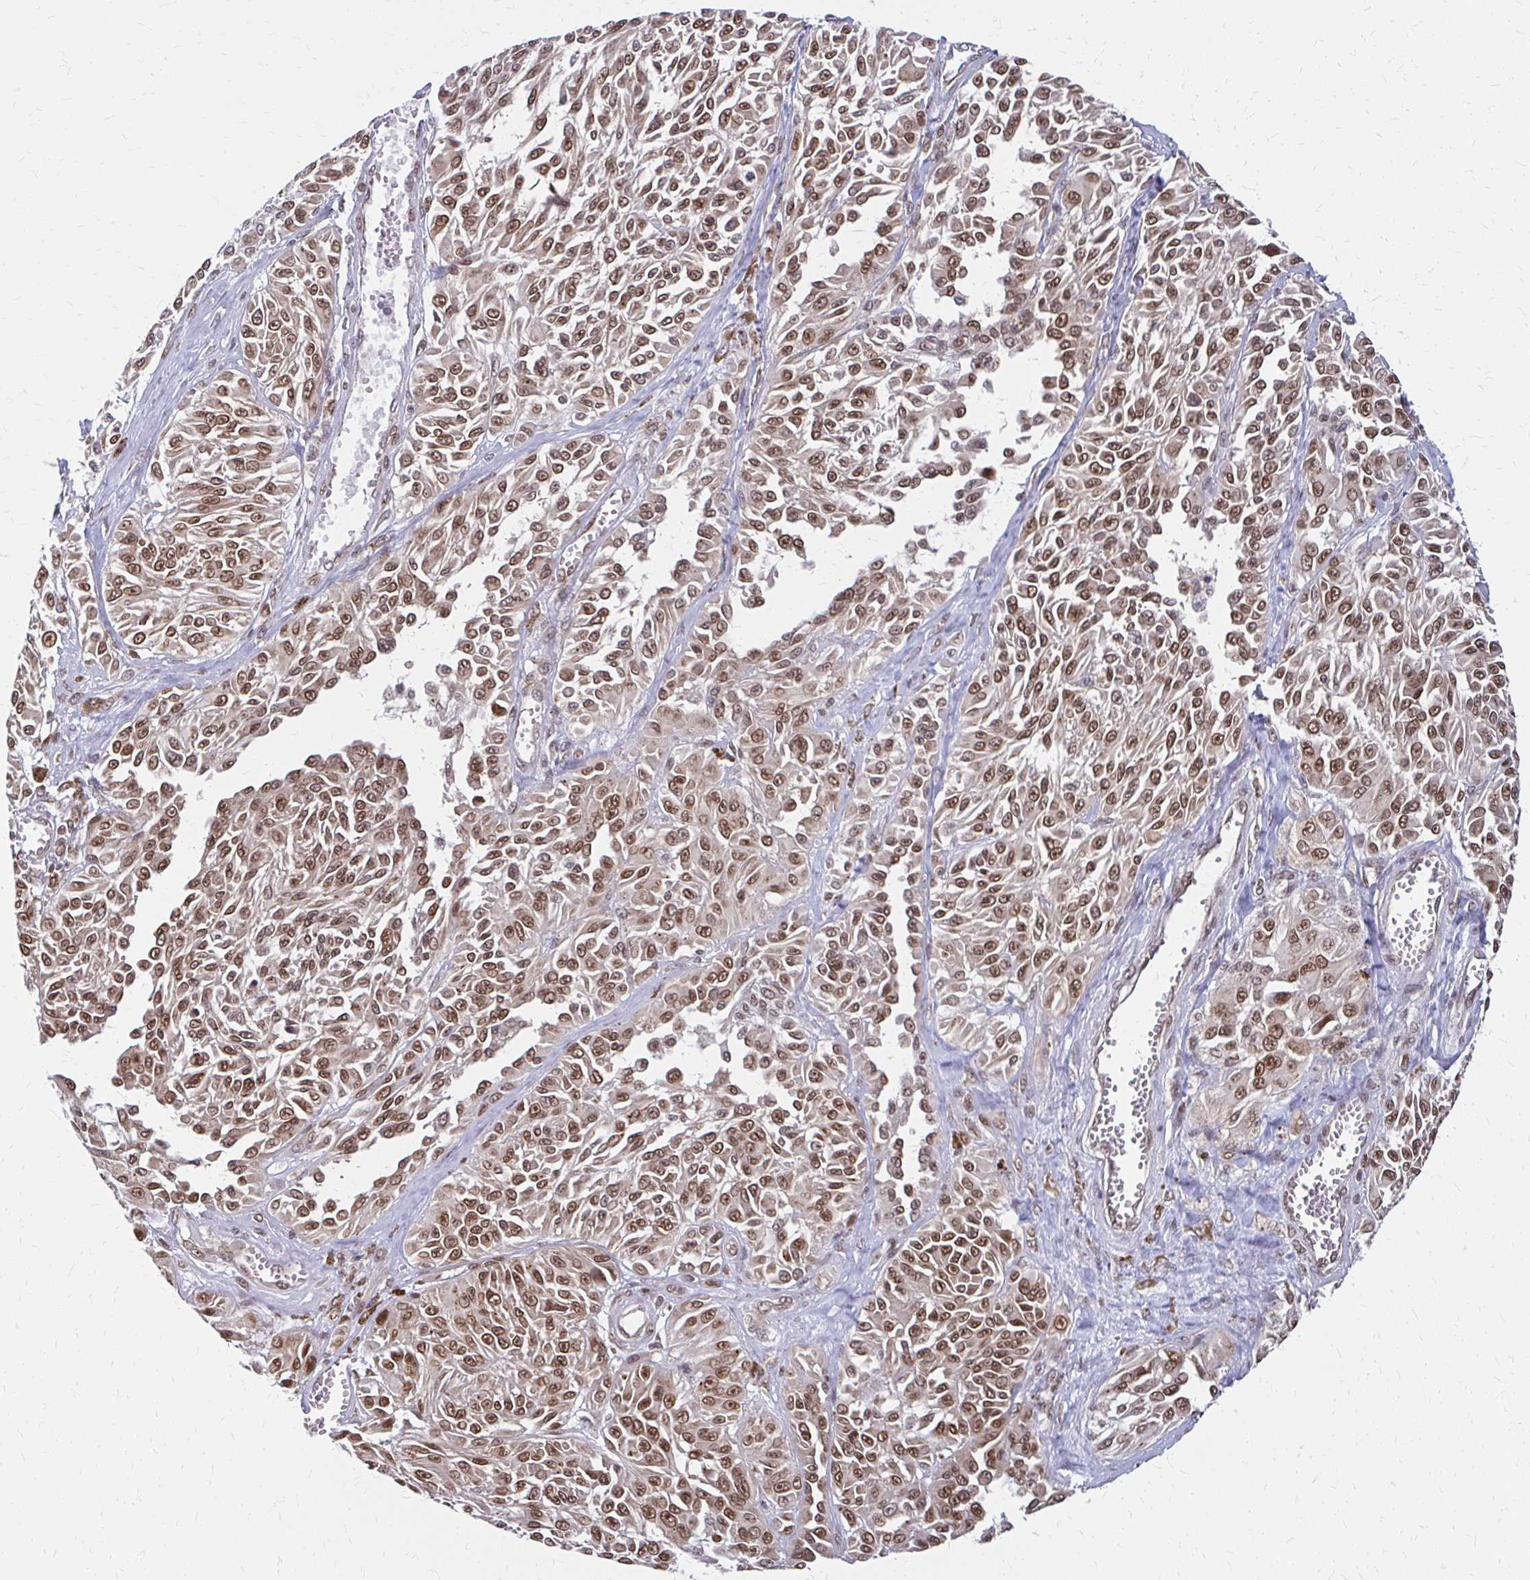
{"staining": {"intensity": "moderate", "quantity": ">75%", "location": "cytoplasmic/membranous,nuclear"}, "tissue": "melanoma", "cell_type": "Tumor cells", "image_type": "cancer", "snomed": [{"axis": "morphology", "description": "Malignant melanoma, NOS"}, {"axis": "topography", "description": "Skin"}], "caption": "Protein expression analysis of melanoma shows moderate cytoplasmic/membranous and nuclear positivity in about >75% of tumor cells. (Brightfield microscopy of DAB IHC at high magnification).", "gene": "XPO1", "patient": {"sex": "male", "age": 94}}